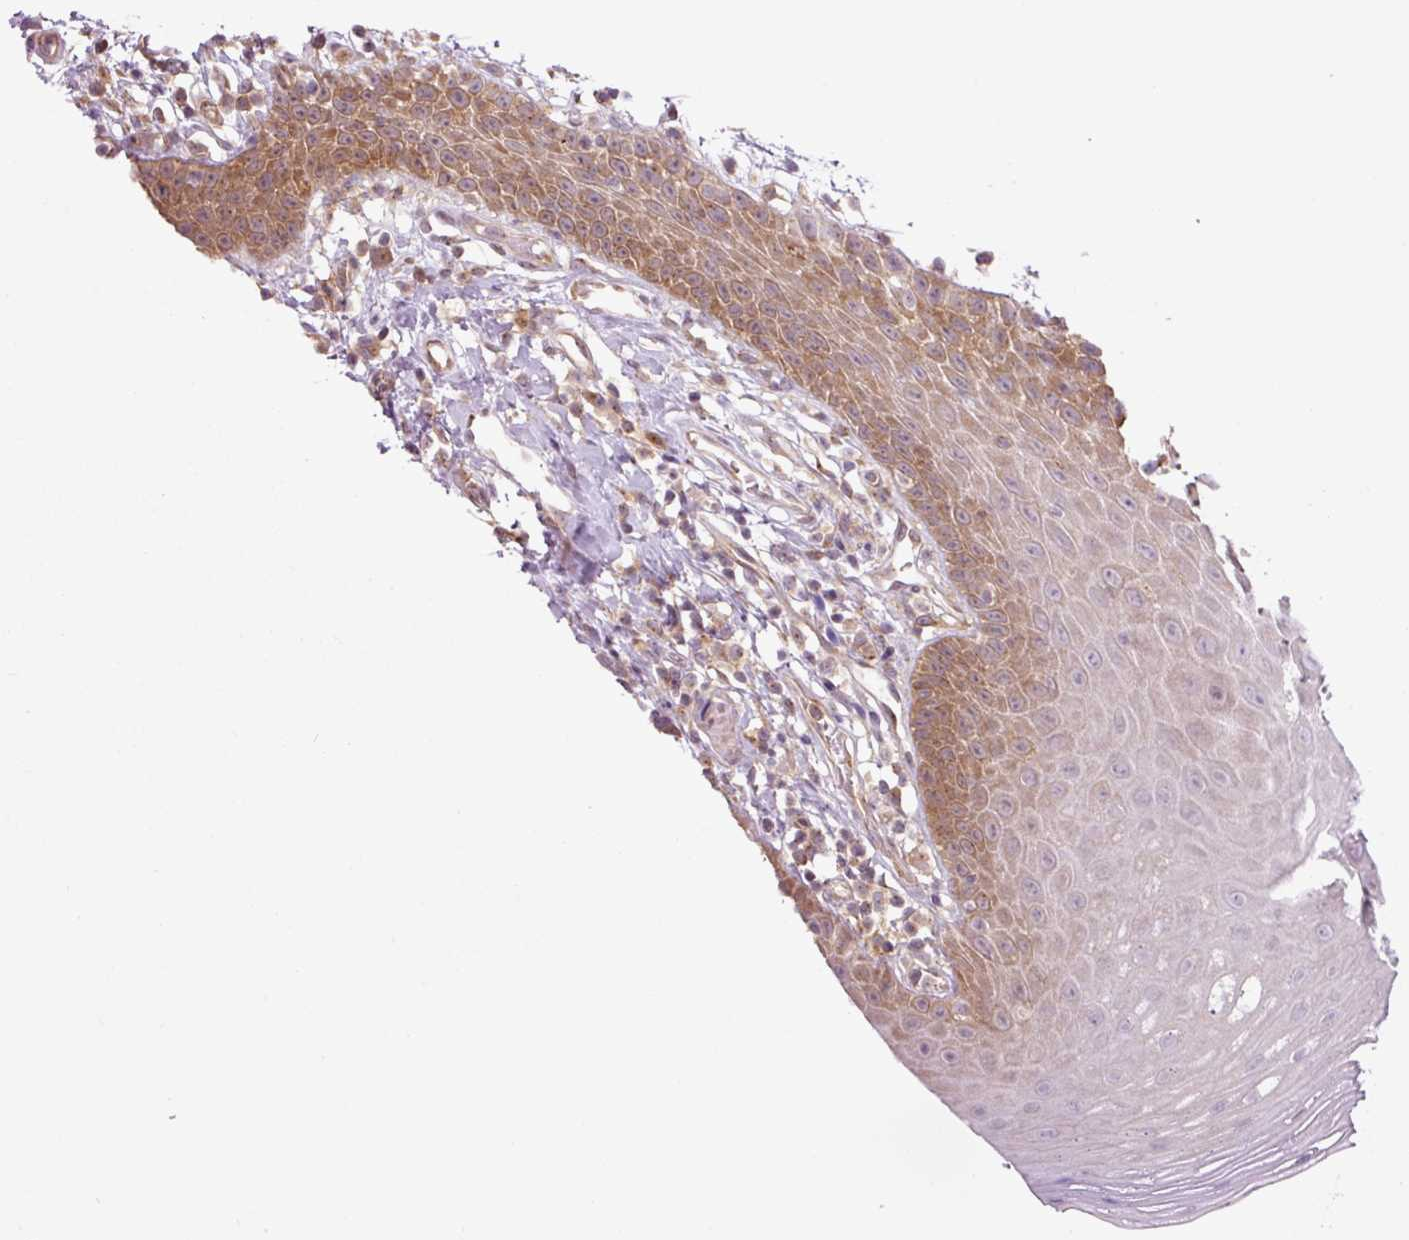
{"staining": {"intensity": "moderate", "quantity": ">75%", "location": "cytoplasmic/membranous"}, "tissue": "oral mucosa", "cell_type": "Squamous epithelial cells", "image_type": "normal", "snomed": [{"axis": "morphology", "description": "Normal tissue, NOS"}, {"axis": "topography", "description": "Oral tissue"}, {"axis": "topography", "description": "Tounge, NOS"}], "caption": "Immunohistochemical staining of benign oral mucosa reveals >75% levels of moderate cytoplasmic/membranous protein expression in about >75% of squamous epithelial cells. The protein is stained brown, and the nuclei are stained in blue (DAB IHC with brightfield microscopy, high magnification).", "gene": "MZT2A", "patient": {"sex": "female", "age": 59}}